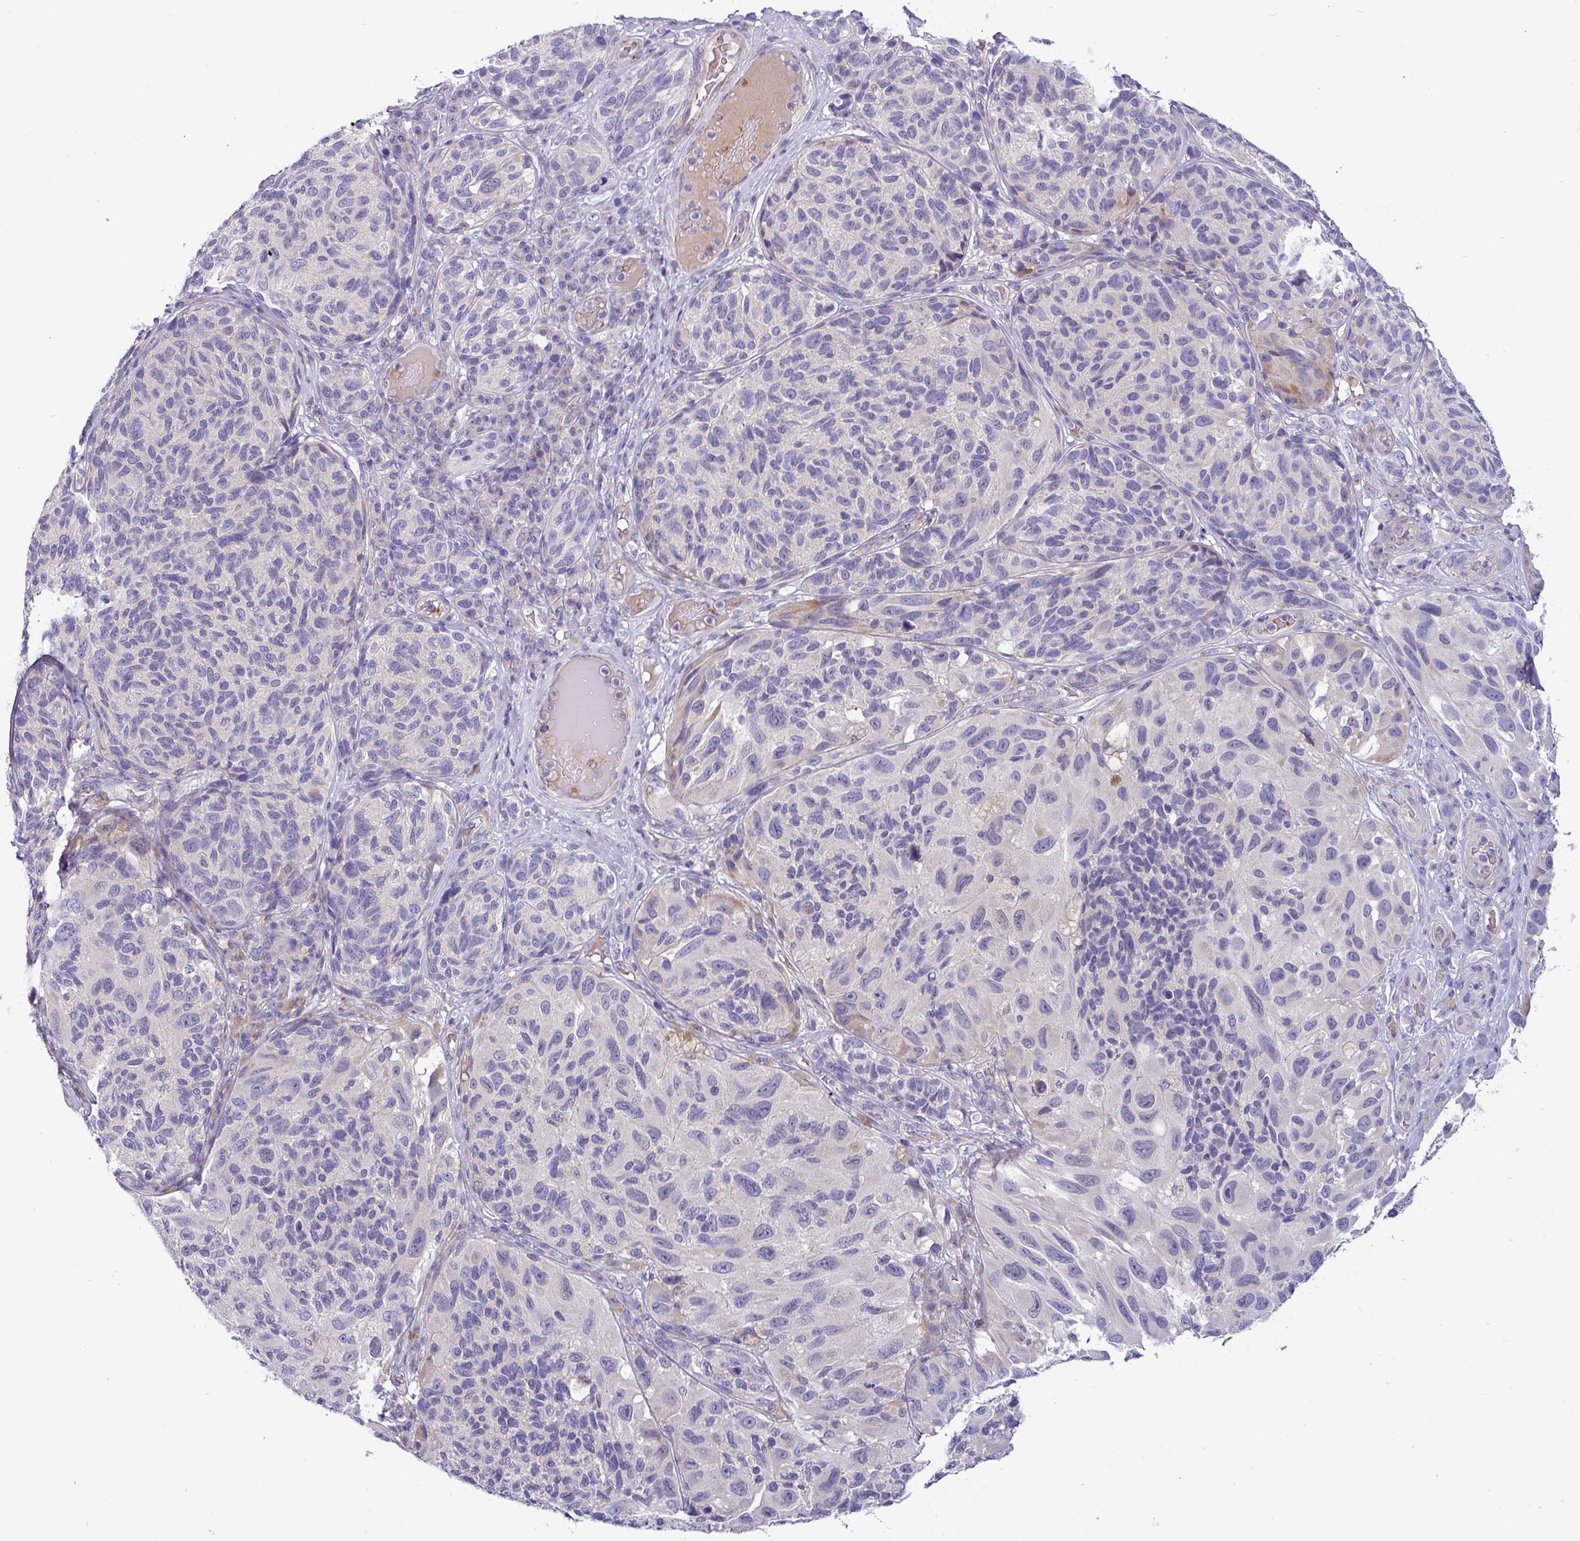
{"staining": {"intensity": "negative", "quantity": "none", "location": "none"}, "tissue": "melanoma", "cell_type": "Tumor cells", "image_type": "cancer", "snomed": [{"axis": "morphology", "description": "Malignant melanoma, NOS"}, {"axis": "topography", "description": "Skin"}], "caption": "Human malignant melanoma stained for a protein using immunohistochemistry (IHC) shows no positivity in tumor cells.", "gene": "ACAP3", "patient": {"sex": "female", "age": 73}}